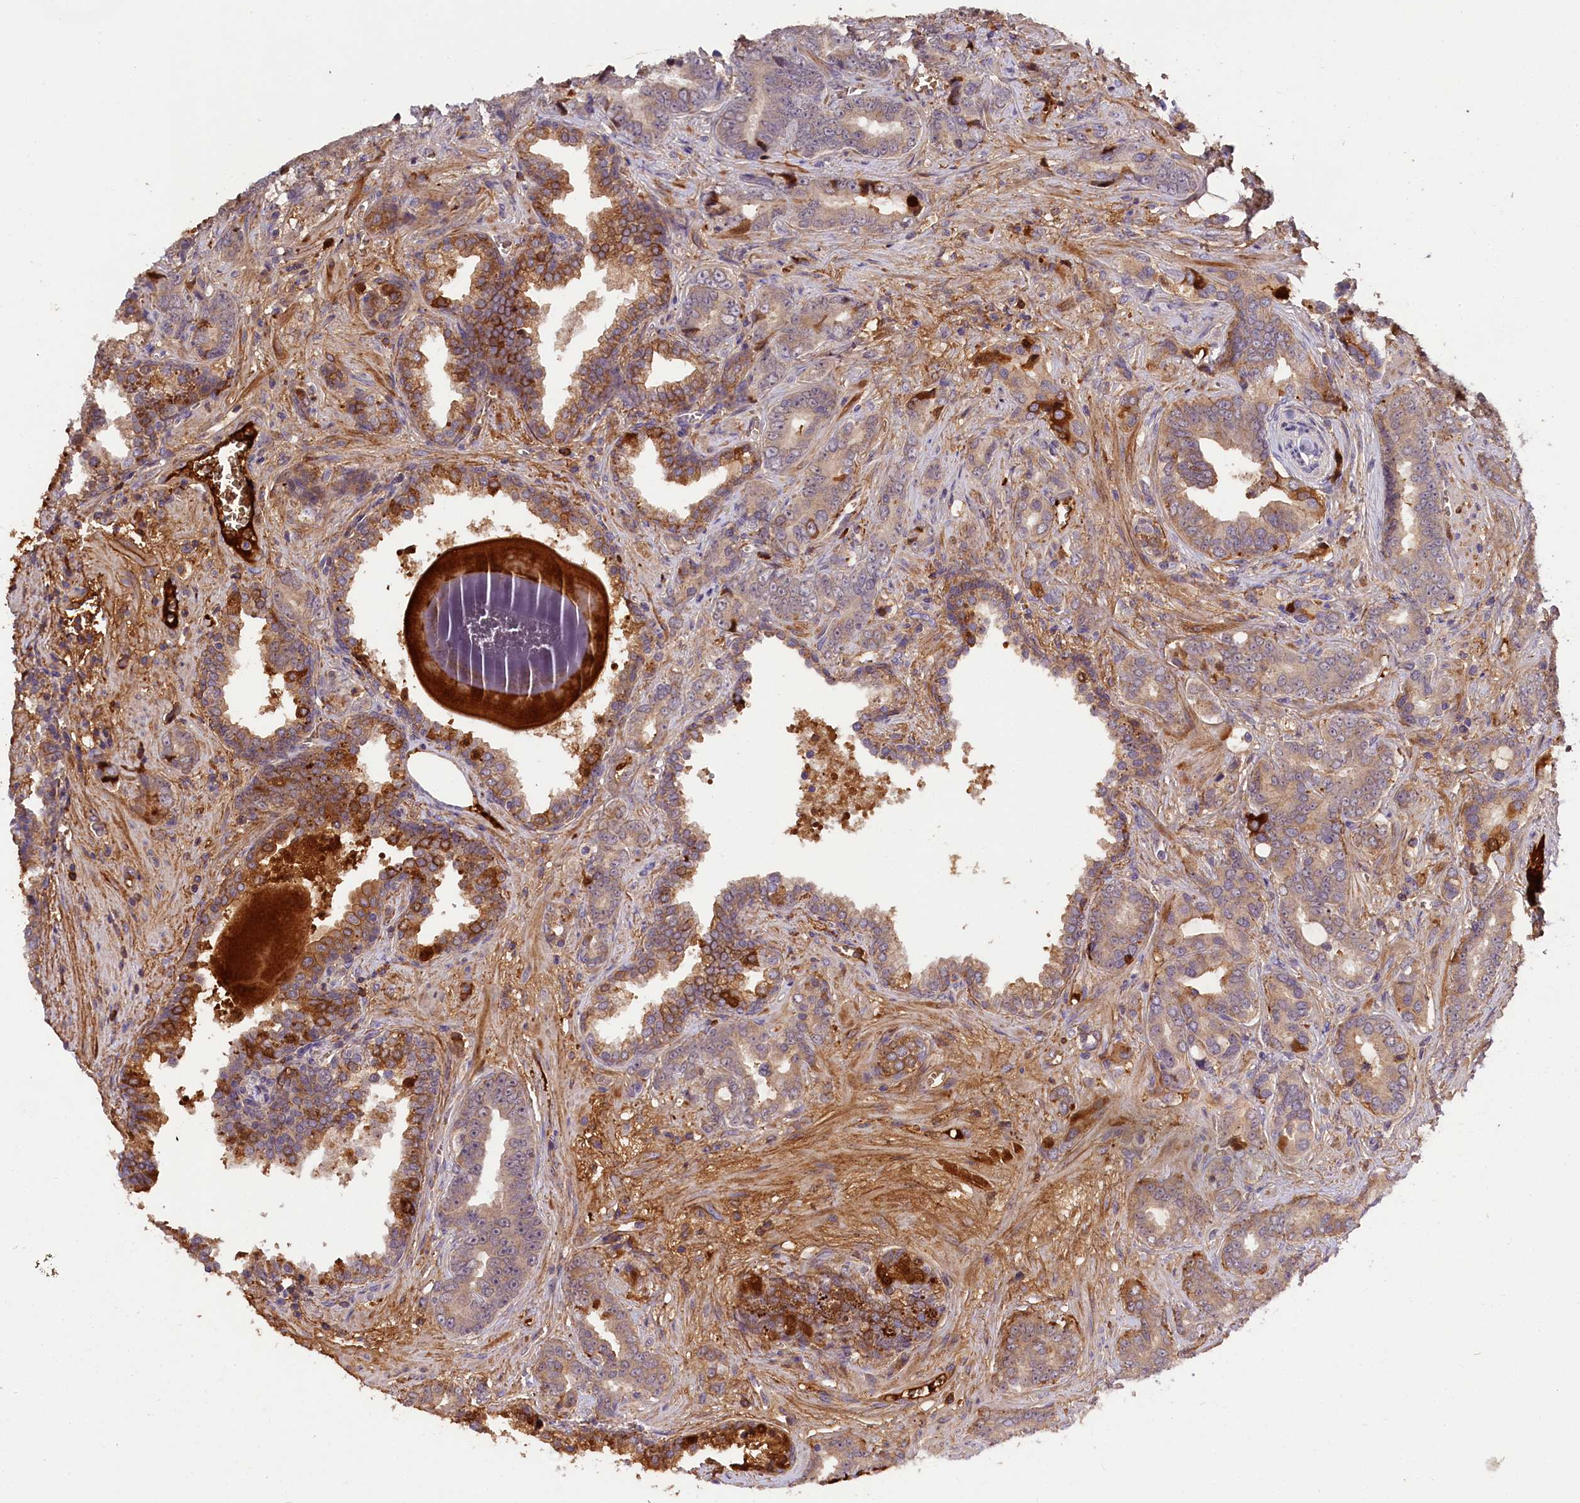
{"staining": {"intensity": "moderate", "quantity": "<25%", "location": "cytoplasmic/membranous"}, "tissue": "prostate cancer", "cell_type": "Tumor cells", "image_type": "cancer", "snomed": [{"axis": "morphology", "description": "Adenocarcinoma, High grade"}, {"axis": "topography", "description": "Prostate"}], "caption": "DAB immunohistochemical staining of prostate cancer demonstrates moderate cytoplasmic/membranous protein expression in approximately <25% of tumor cells. The protein of interest is shown in brown color, while the nuclei are stained blue.", "gene": "PHAF1", "patient": {"sex": "male", "age": 67}}